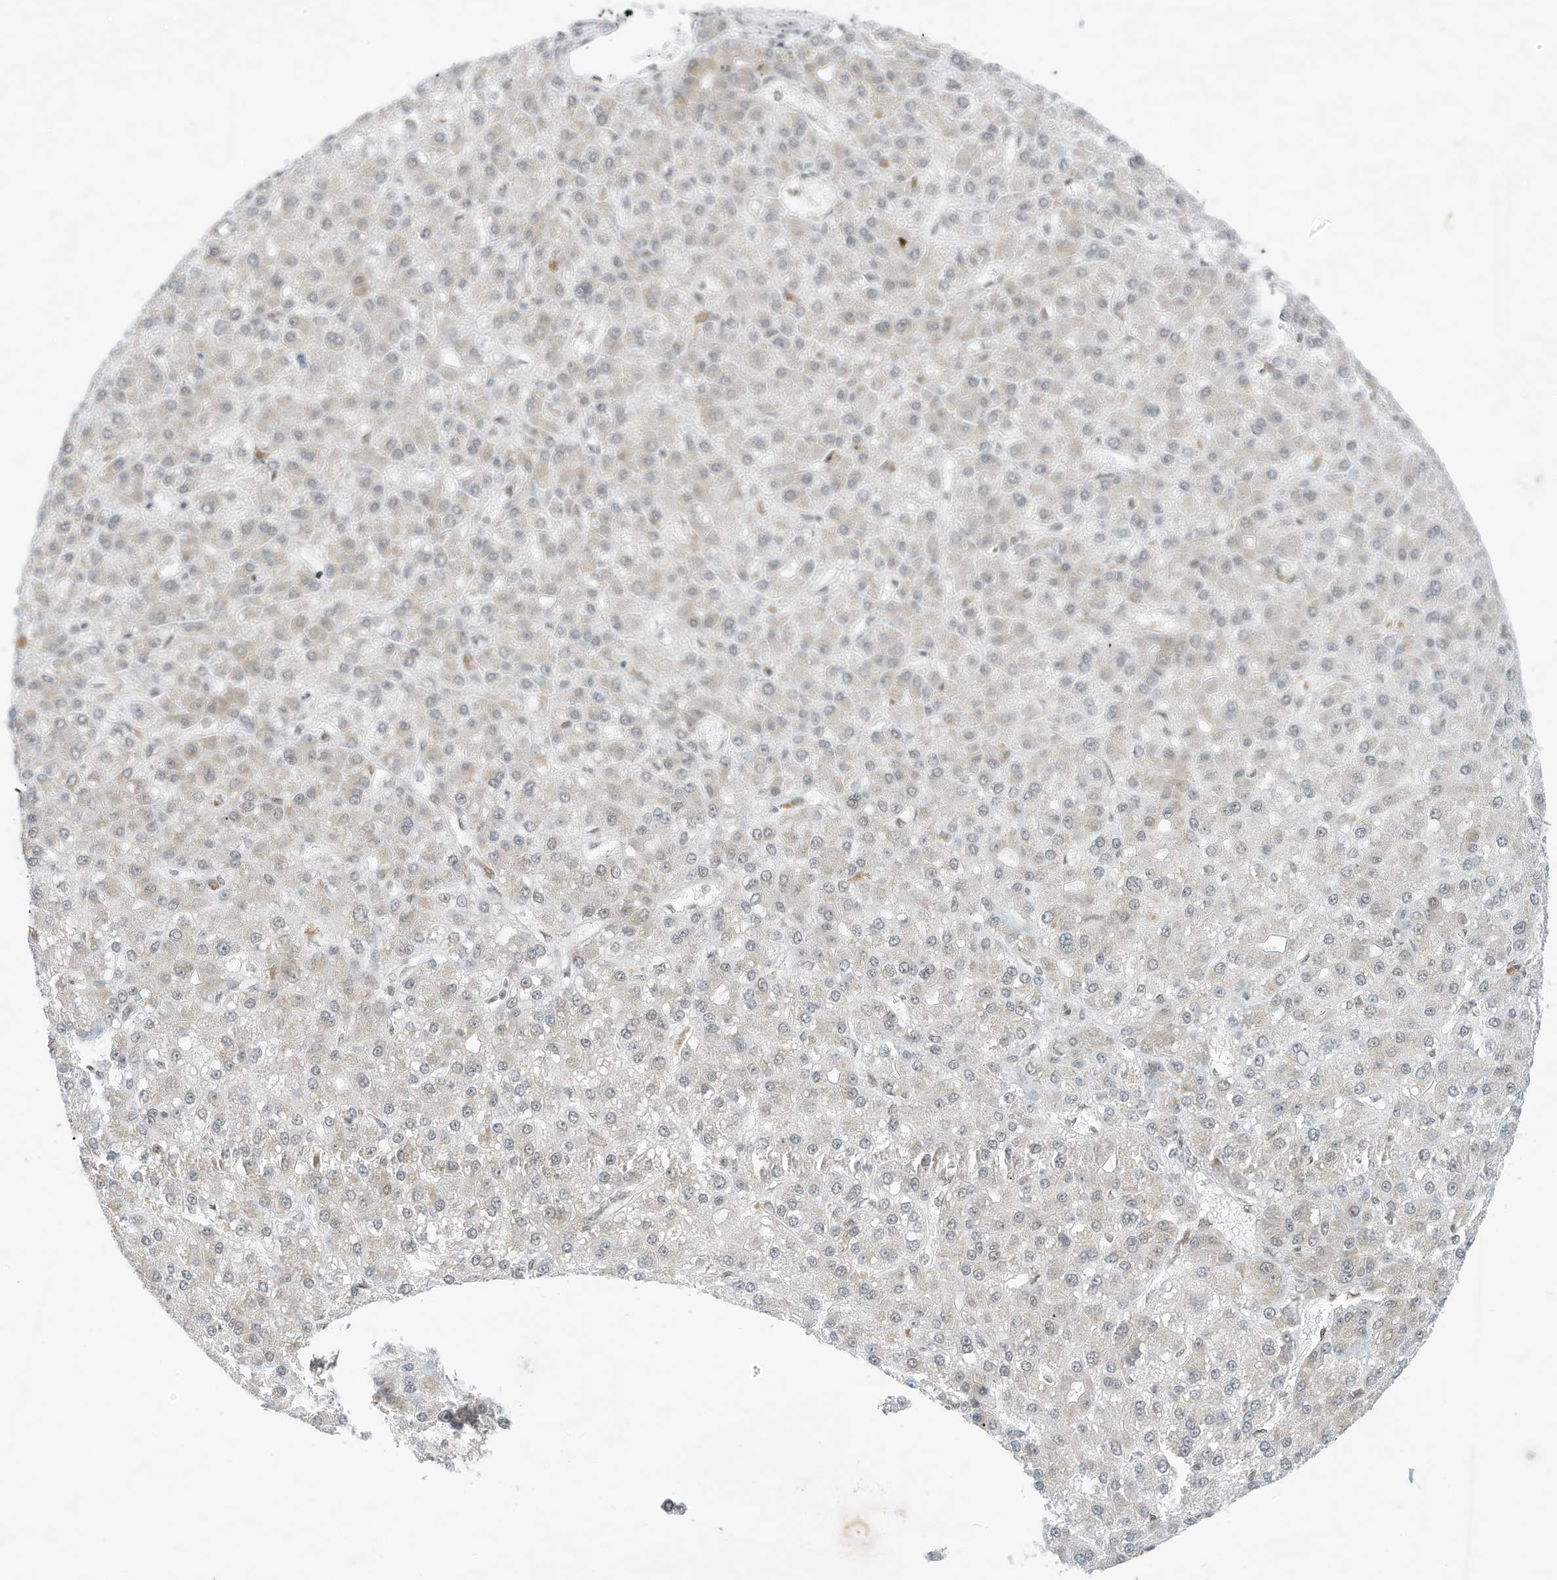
{"staining": {"intensity": "negative", "quantity": "none", "location": "none"}, "tissue": "liver cancer", "cell_type": "Tumor cells", "image_type": "cancer", "snomed": [{"axis": "morphology", "description": "Carcinoma, Hepatocellular, NOS"}, {"axis": "topography", "description": "Liver"}], "caption": "Hepatocellular carcinoma (liver) was stained to show a protein in brown. There is no significant positivity in tumor cells.", "gene": "AURKAIP1", "patient": {"sex": "male", "age": 67}}